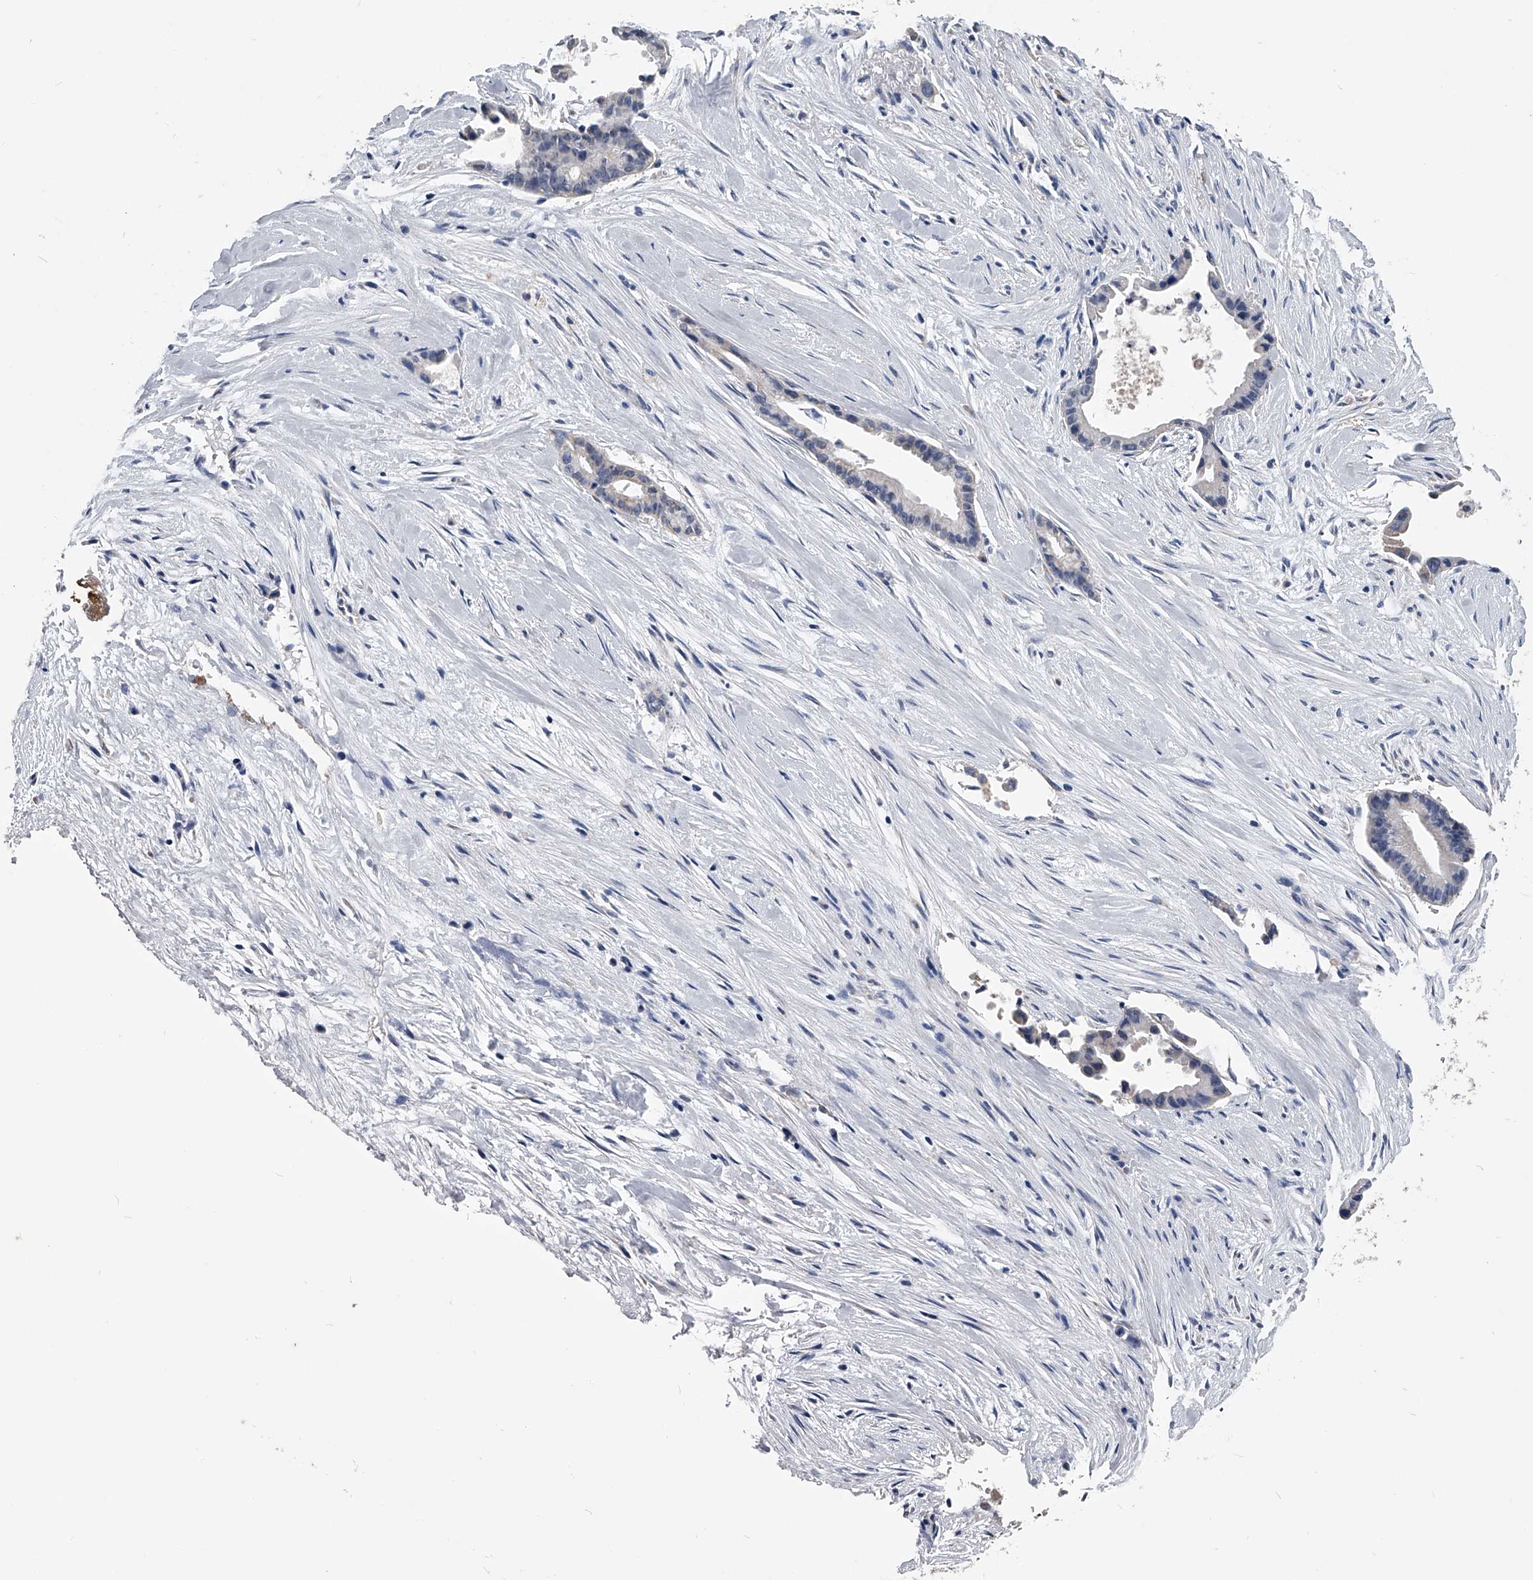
{"staining": {"intensity": "negative", "quantity": "none", "location": "none"}, "tissue": "liver cancer", "cell_type": "Tumor cells", "image_type": "cancer", "snomed": [{"axis": "morphology", "description": "Cholangiocarcinoma"}, {"axis": "topography", "description": "Liver"}], "caption": "A photomicrograph of human liver cholangiocarcinoma is negative for staining in tumor cells. (Stains: DAB (3,3'-diaminobenzidine) immunohistochemistry (IHC) with hematoxylin counter stain, Microscopy: brightfield microscopy at high magnification).", "gene": "OAT", "patient": {"sex": "female", "age": 55}}